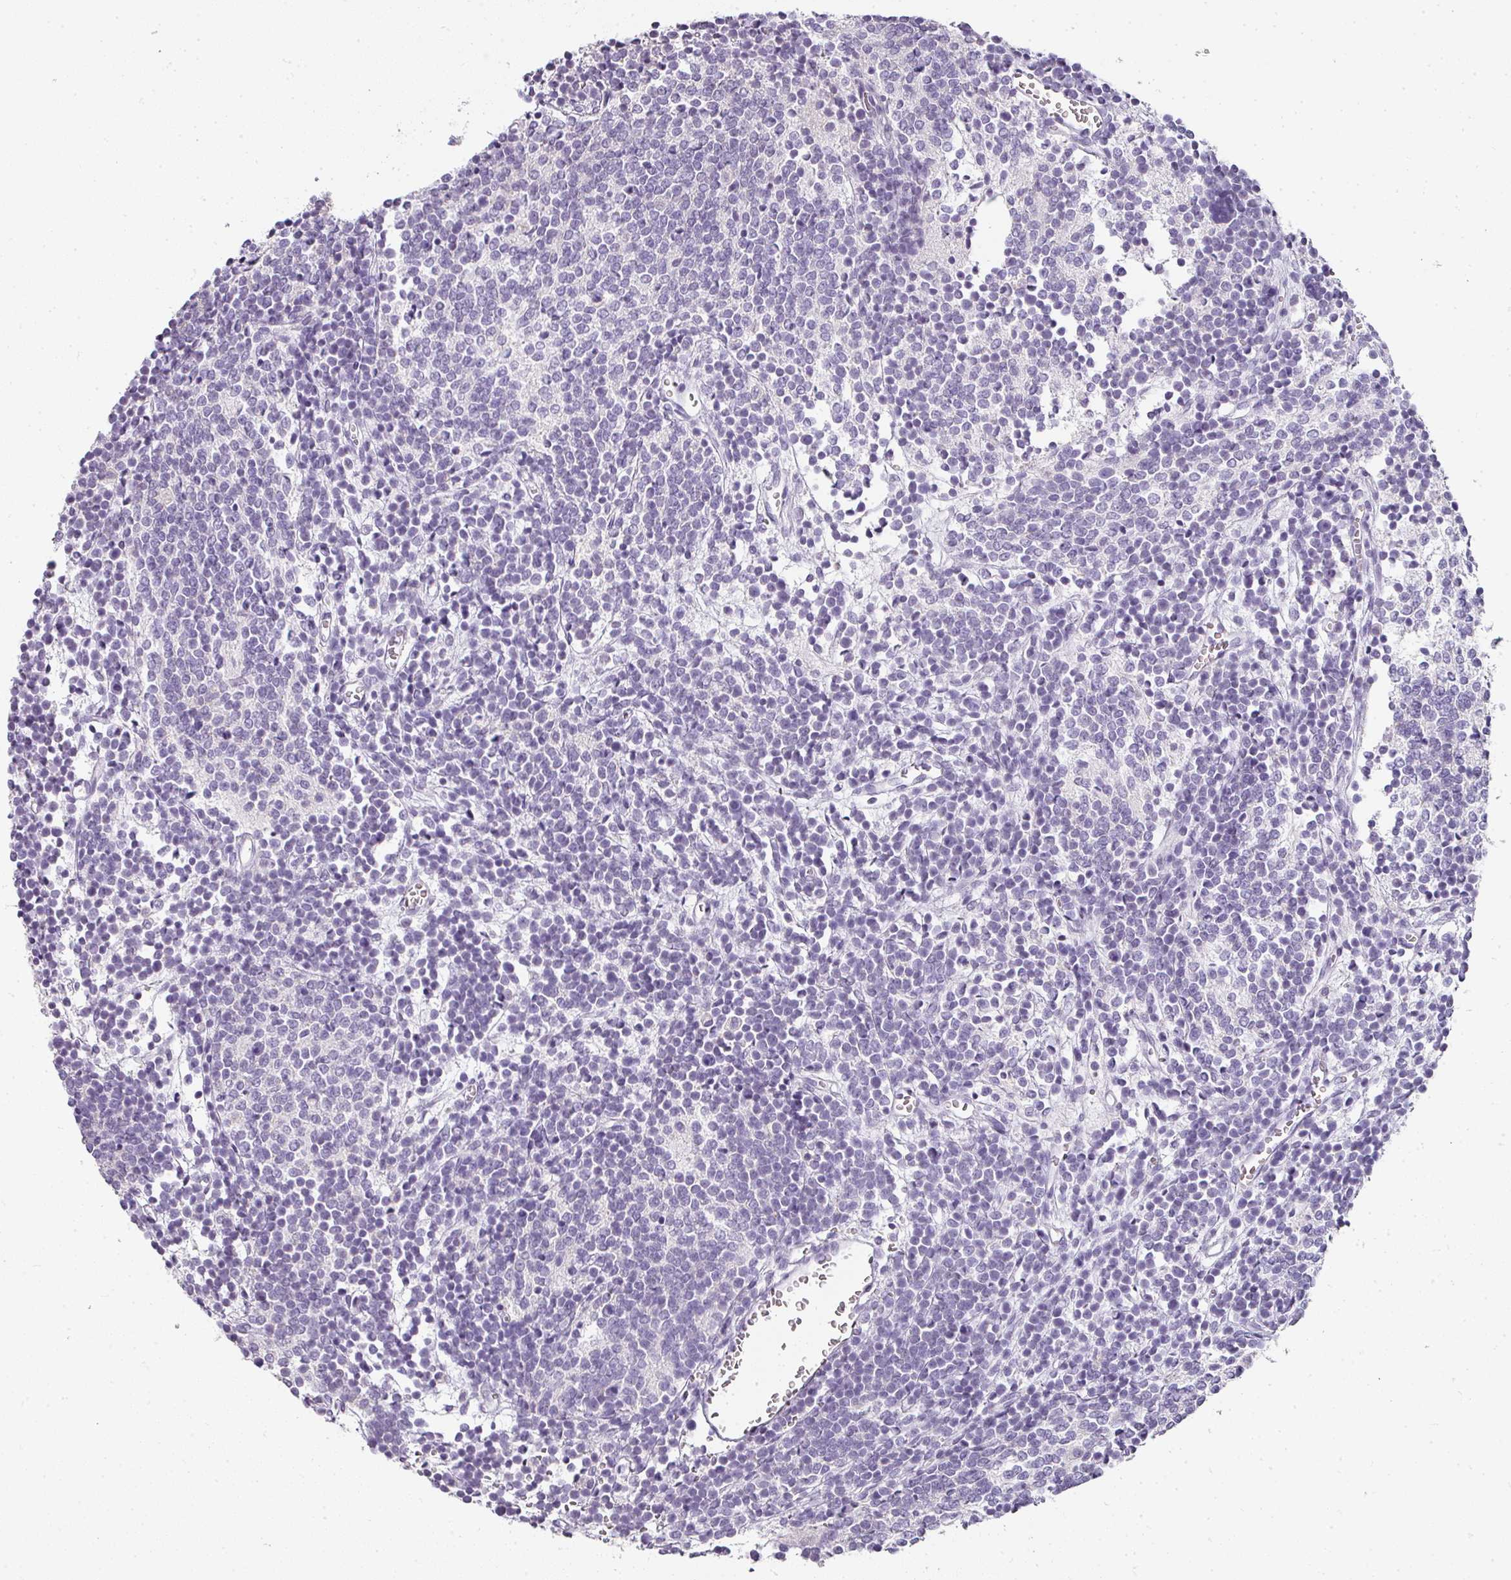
{"staining": {"intensity": "negative", "quantity": "none", "location": "none"}, "tissue": "glioma", "cell_type": "Tumor cells", "image_type": "cancer", "snomed": [{"axis": "morphology", "description": "Glioma, malignant, Low grade"}, {"axis": "topography", "description": "Brain"}], "caption": "This is a histopathology image of immunohistochemistry staining of glioma, which shows no staining in tumor cells. (Brightfield microscopy of DAB immunohistochemistry at high magnification).", "gene": "CAMP", "patient": {"sex": "female", "age": 1}}